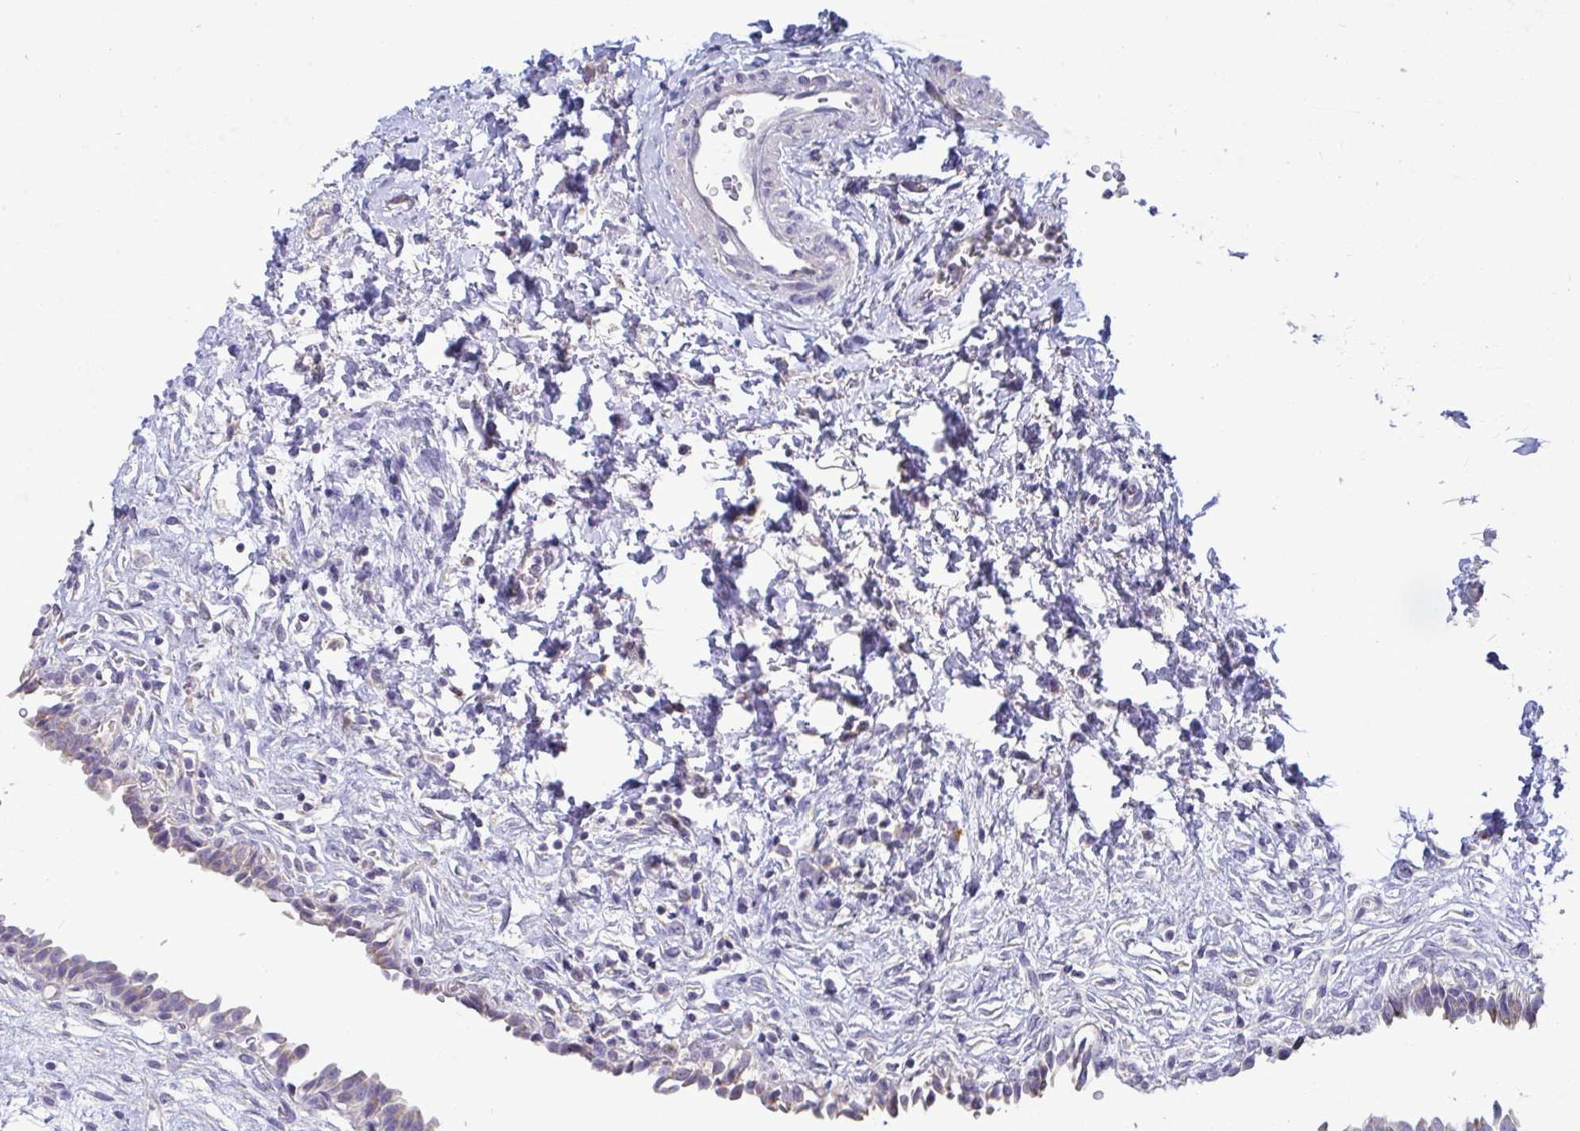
{"staining": {"intensity": "negative", "quantity": "none", "location": "none"}, "tissue": "urinary bladder", "cell_type": "Urothelial cells", "image_type": "normal", "snomed": [{"axis": "morphology", "description": "Normal tissue, NOS"}, {"axis": "topography", "description": "Urinary bladder"}], "caption": "Urothelial cells are negative for protein expression in unremarkable human urinary bladder. Nuclei are stained in blue.", "gene": "GALNT13", "patient": {"sex": "male", "age": 37}}